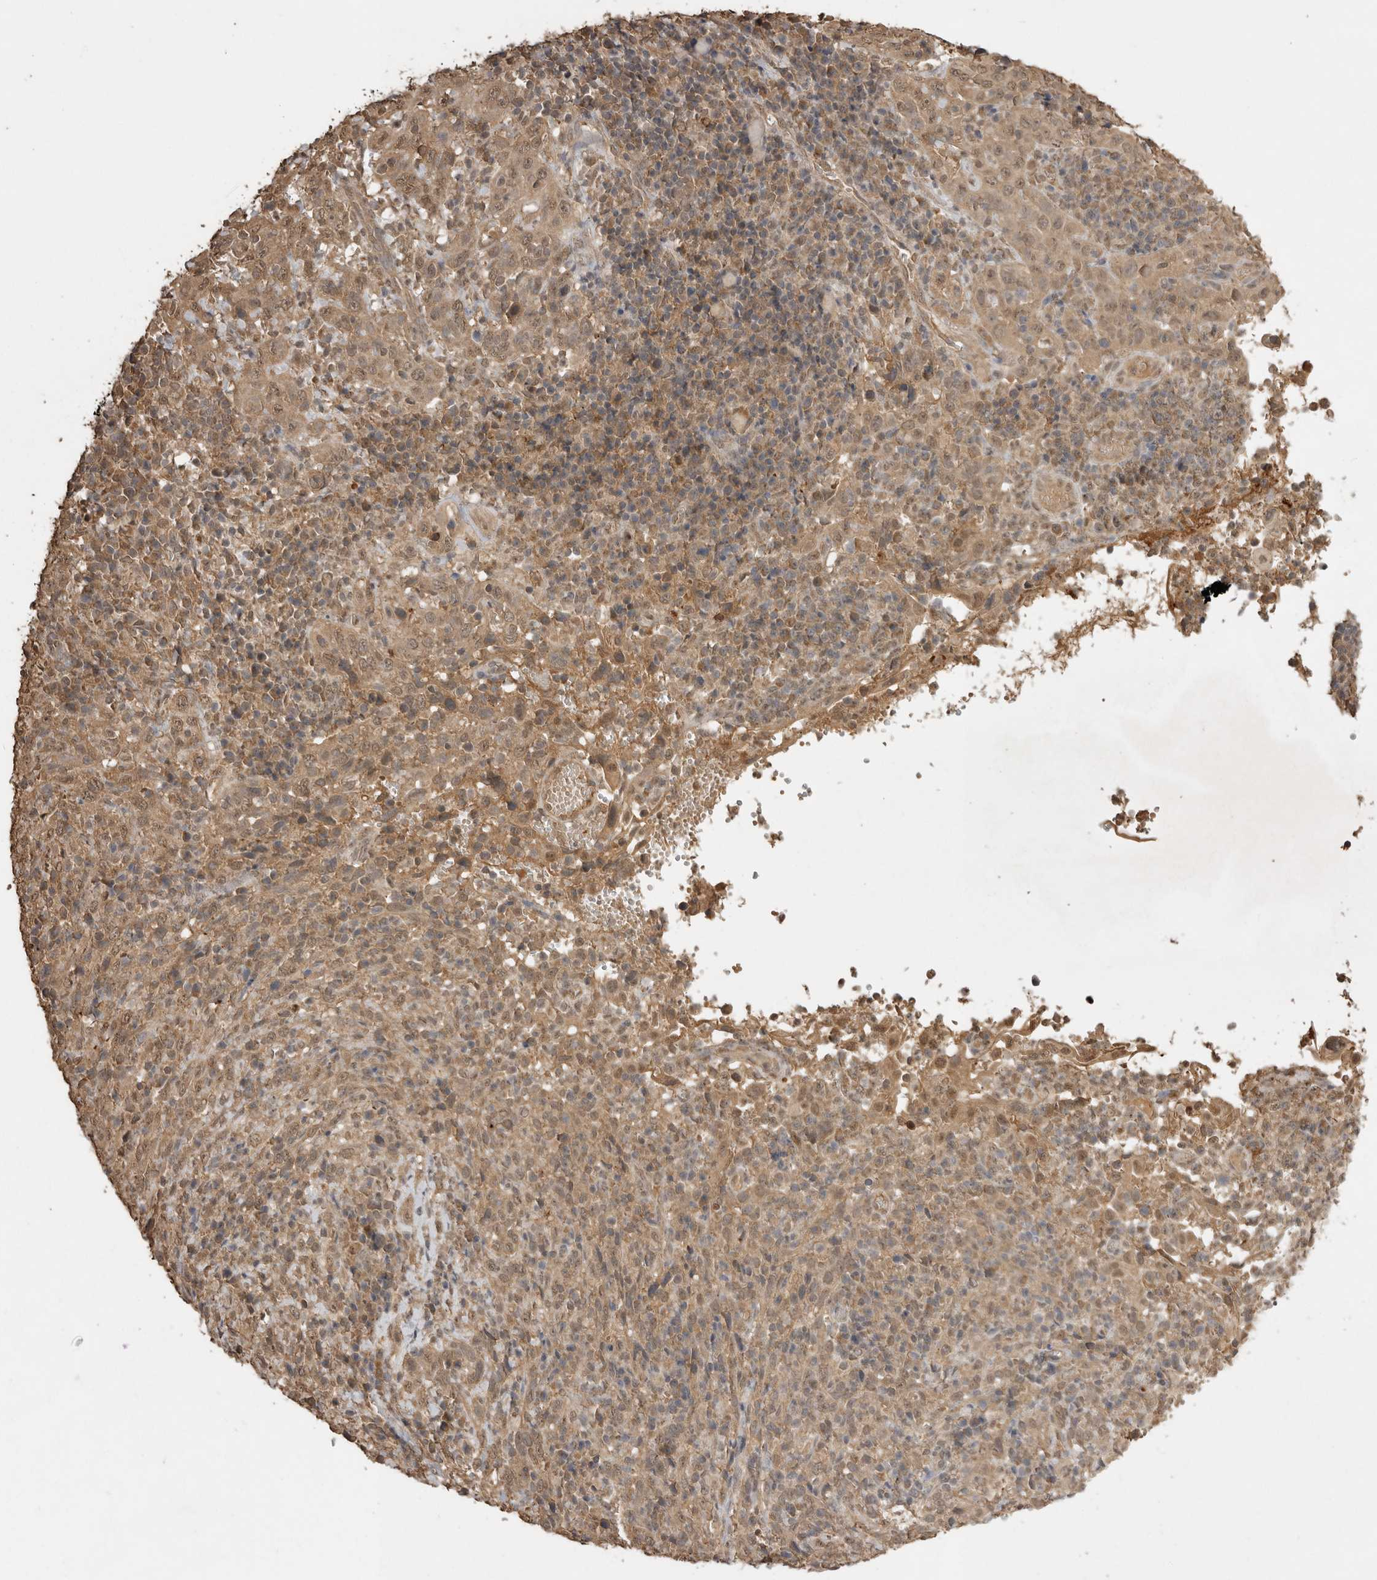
{"staining": {"intensity": "weak", "quantity": ">75%", "location": "cytoplasmic/membranous,nuclear"}, "tissue": "cervical cancer", "cell_type": "Tumor cells", "image_type": "cancer", "snomed": [{"axis": "morphology", "description": "Squamous cell carcinoma, NOS"}, {"axis": "topography", "description": "Cervix"}], "caption": "Immunohistochemical staining of human cervical cancer reveals weak cytoplasmic/membranous and nuclear protein staining in approximately >75% of tumor cells.", "gene": "JAG2", "patient": {"sex": "female", "age": 46}}